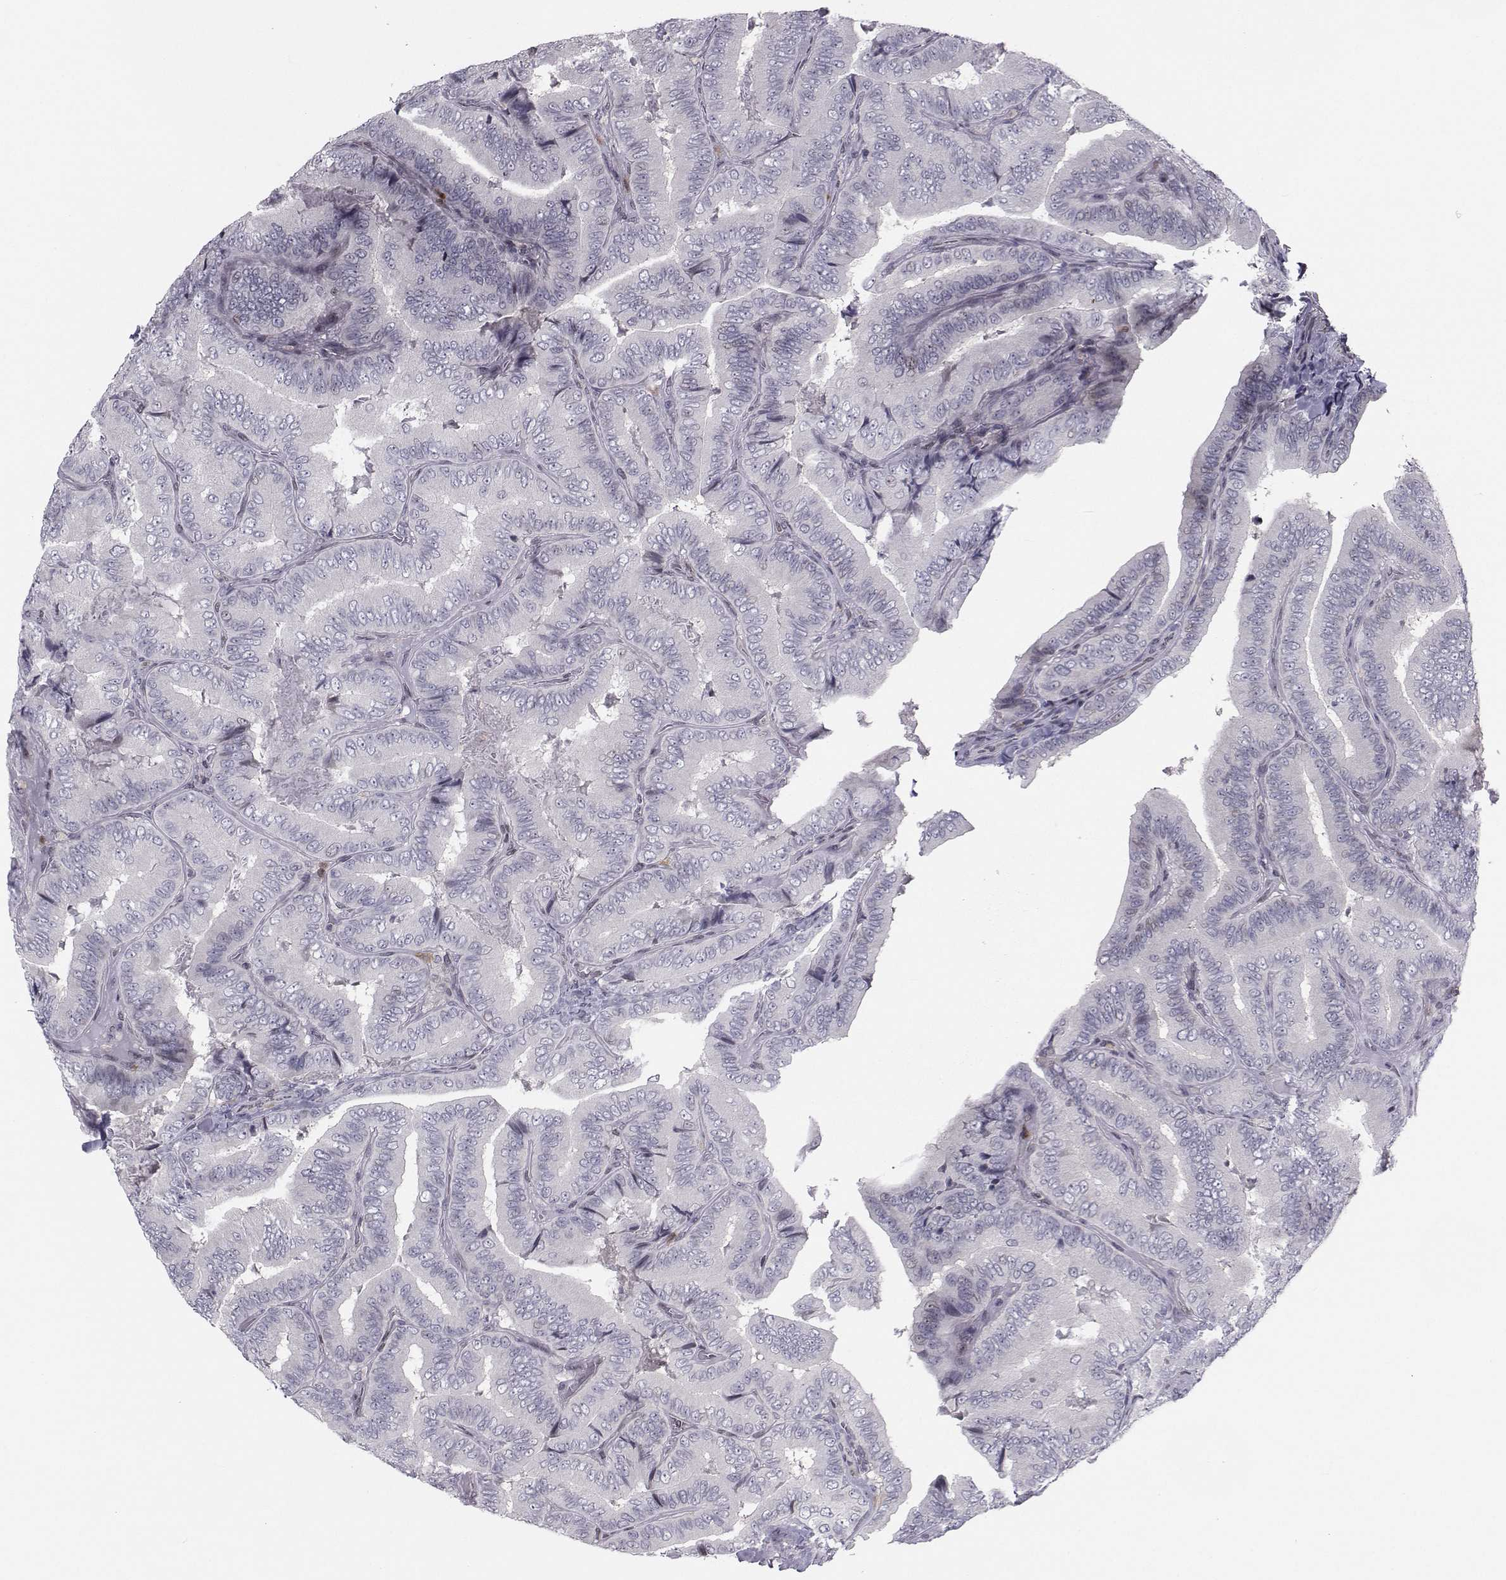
{"staining": {"intensity": "negative", "quantity": "none", "location": "none"}, "tissue": "thyroid cancer", "cell_type": "Tumor cells", "image_type": "cancer", "snomed": [{"axis": "morphology", "description": "Papillary adenocarcinoma, NOS"}, {"axis": "topography", "description": "Thyroid gland"}], "caption": "Tumor cells show no significant protein staining in thyroid papillary adenocarcinoma. (Brightfield microscopy of DAB (3,3'-diaminobenzidine) immunohistochemistry (IHC) at high magnification).", "gene": "PCP4L1", "patient": {"sex": "male", "age": 61}}